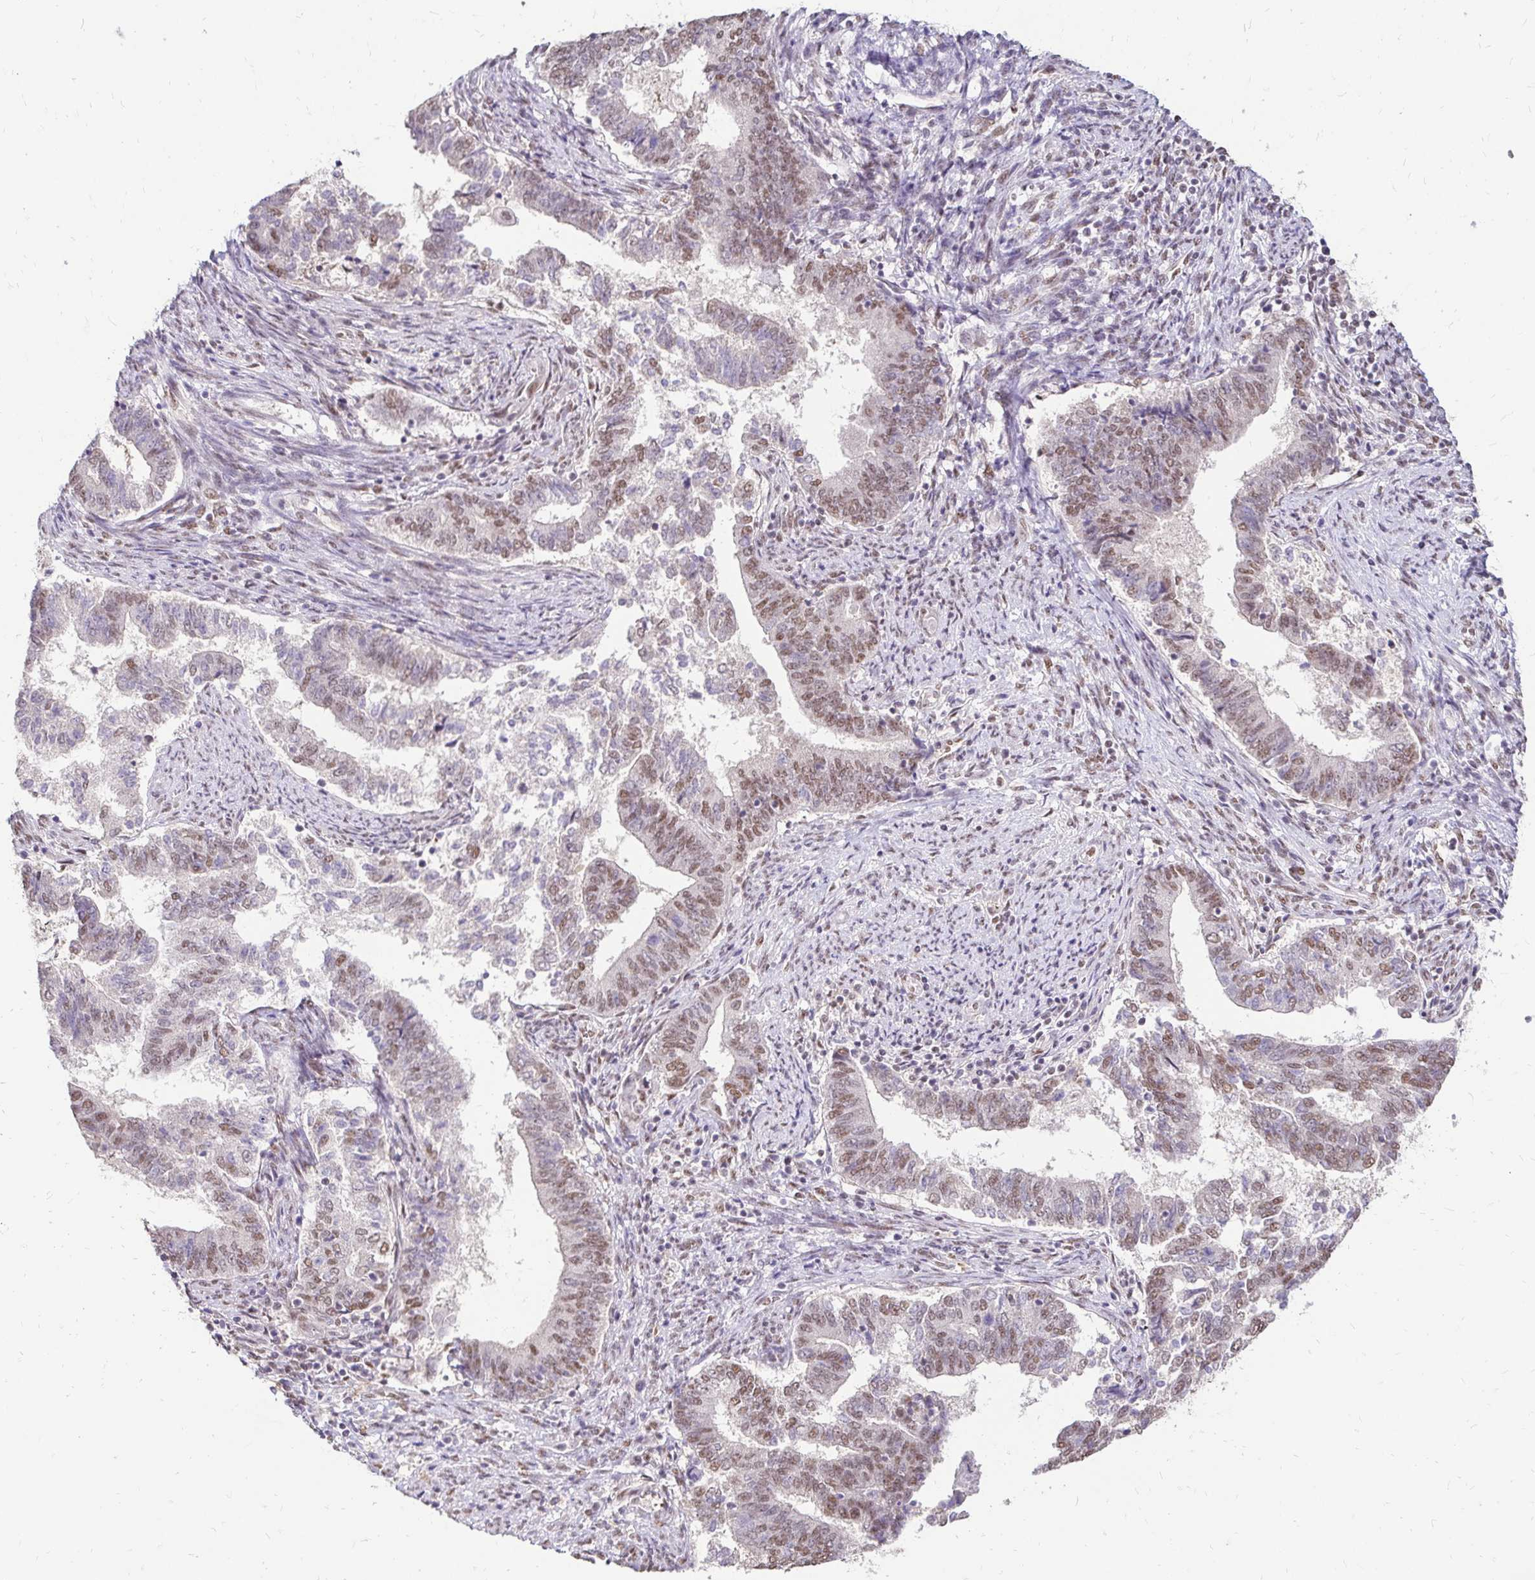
{"staining": {"intensity": "moderate", "quantity": "25%-75%", "location": "nuclear"}, "tissue": "endometrial cancer", "cell_type": "Tumor cells", "image_type": "cancer", "snomed": [{"axis": "morphology", "description": "Adenocarcinoma, NOS"}, {"axis": "topography", "description": "Endometrium"}], "caption": "An image of human endometrial adenocarcinoma stained for a protein reveals moderate nuclear brown staining in tumor cells.", "gene": "RIMS4", "patient": {"sex": "female", "age": 65}}